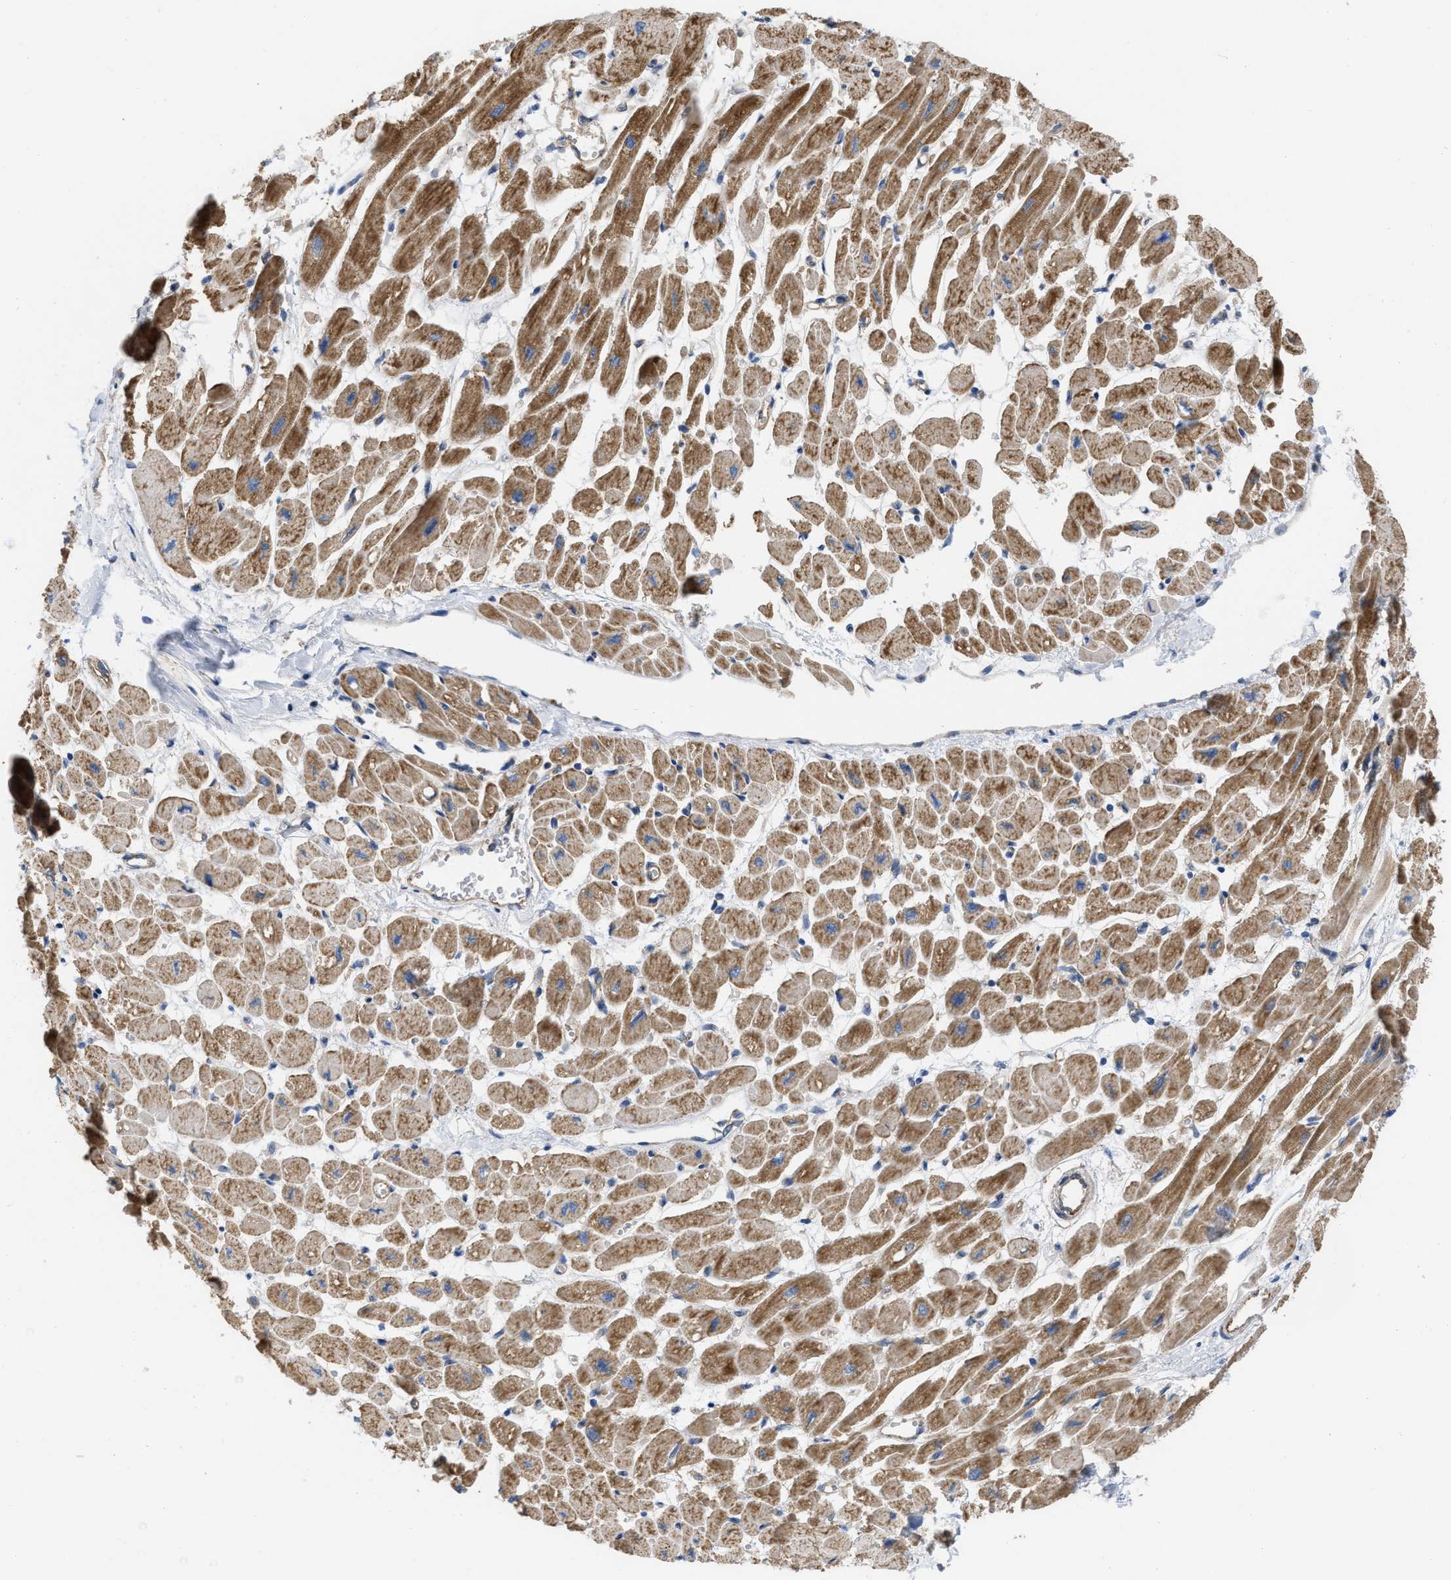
{"staining": {"intensity": "moderate", "quantity": ">75%", "location": "cytoplasmic/membranous"}, "tissue": "heart muscle", "cell_type": "Cardiomyocytes", "image_type": "normal", "snomed": [{"axis": "morphology", "description": "Normal tissue, NOS"}, {"axis": "topography", "description": "Heart"}], "caption": "Immunohistochemical staining of normal human heart muscle demonstrates medium levels of moderate cytoplasmic/membranous staining in approximately >75% of cardiomyocytes. (Stains: DAB (3,3'-diaminobenzidine) in brown, nuclei in blue, Microscopy: brightfield microscopy at high magnification).", "gene": "NAPEPLD", "patient": {"sex": "female", "age": 54}}